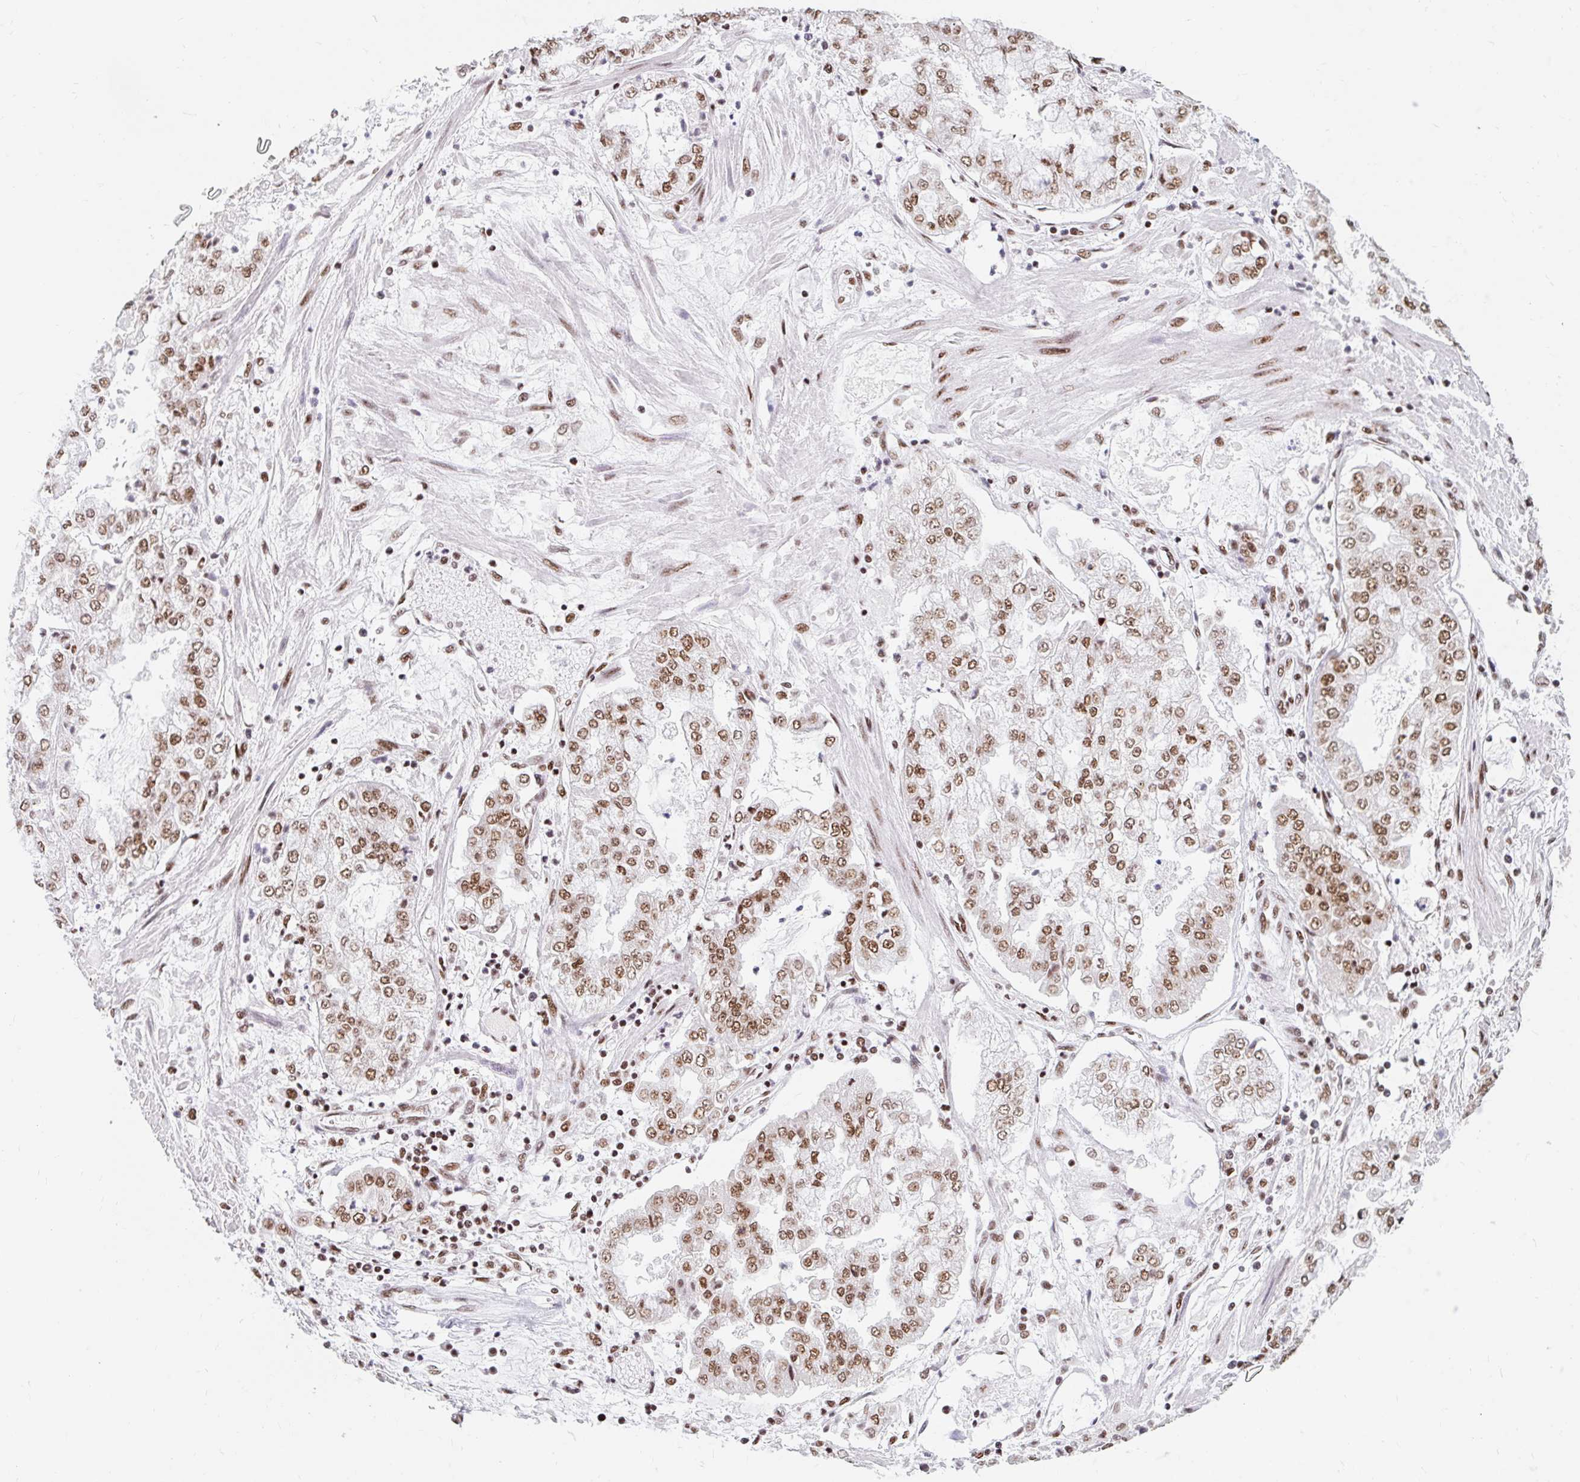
{"staining": {"intensity": "moderate", "quantity": ">75%", "location": "nuclear"}, "tissue": "stomach cancer", "cell_type": "Tumor cells", "image_type": "cancer", "snomed": [{"axis": "morphology", "description": "Adenocarcinoma, NOS"}, {"axis": "topography", "description": "Stomach"}], "caption": "The image reveals immunohistochemical staining of adenocarcinoma (stomach). There is moderate nuclear staining is present in about >75% of tumor cells.", "gene": "SRSF10", "patient": {"sex": "male", "age": 76}}